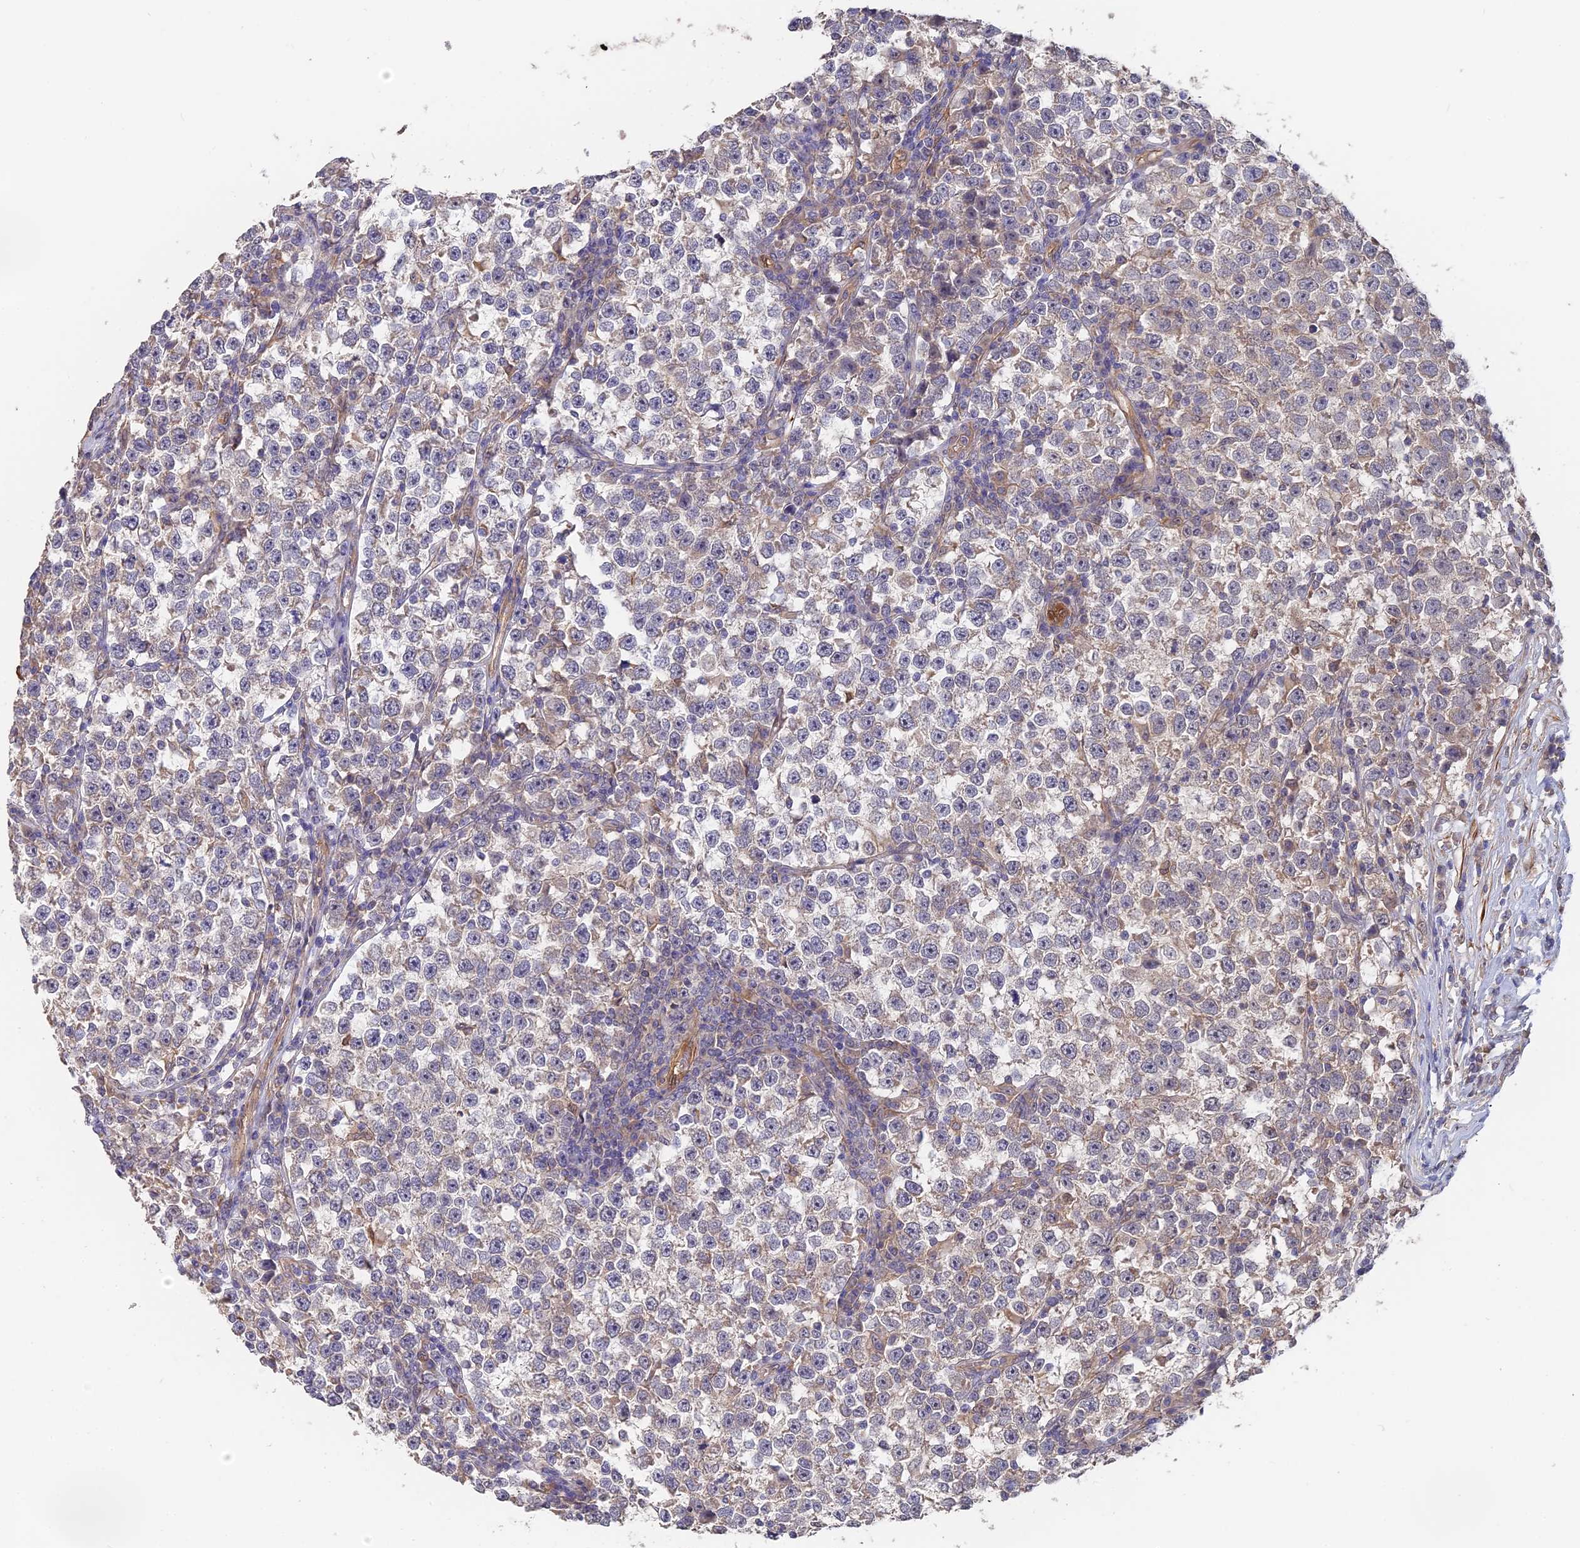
{"staining": {"intensity": "weak", "quantity": "<25%", "location": "cytoplasmic/membranous"}, "tissue": "testis cancer", "cell_type": "Tumor cells", "image_type": "cancer", "snomed": [{"axis": "morphology", "description": "Normal tissue, NOS"}, {"axis": "morphology", "description": "Seminoma, NOS"}, {"axis": "topography", "description": "Testis"}], "caption": "Immunohistochemistry of testis seminoma exhibits no staining in tumor cells.", "gene": "SAC3D1", "patient": {"sex": "male", "age": 43}}